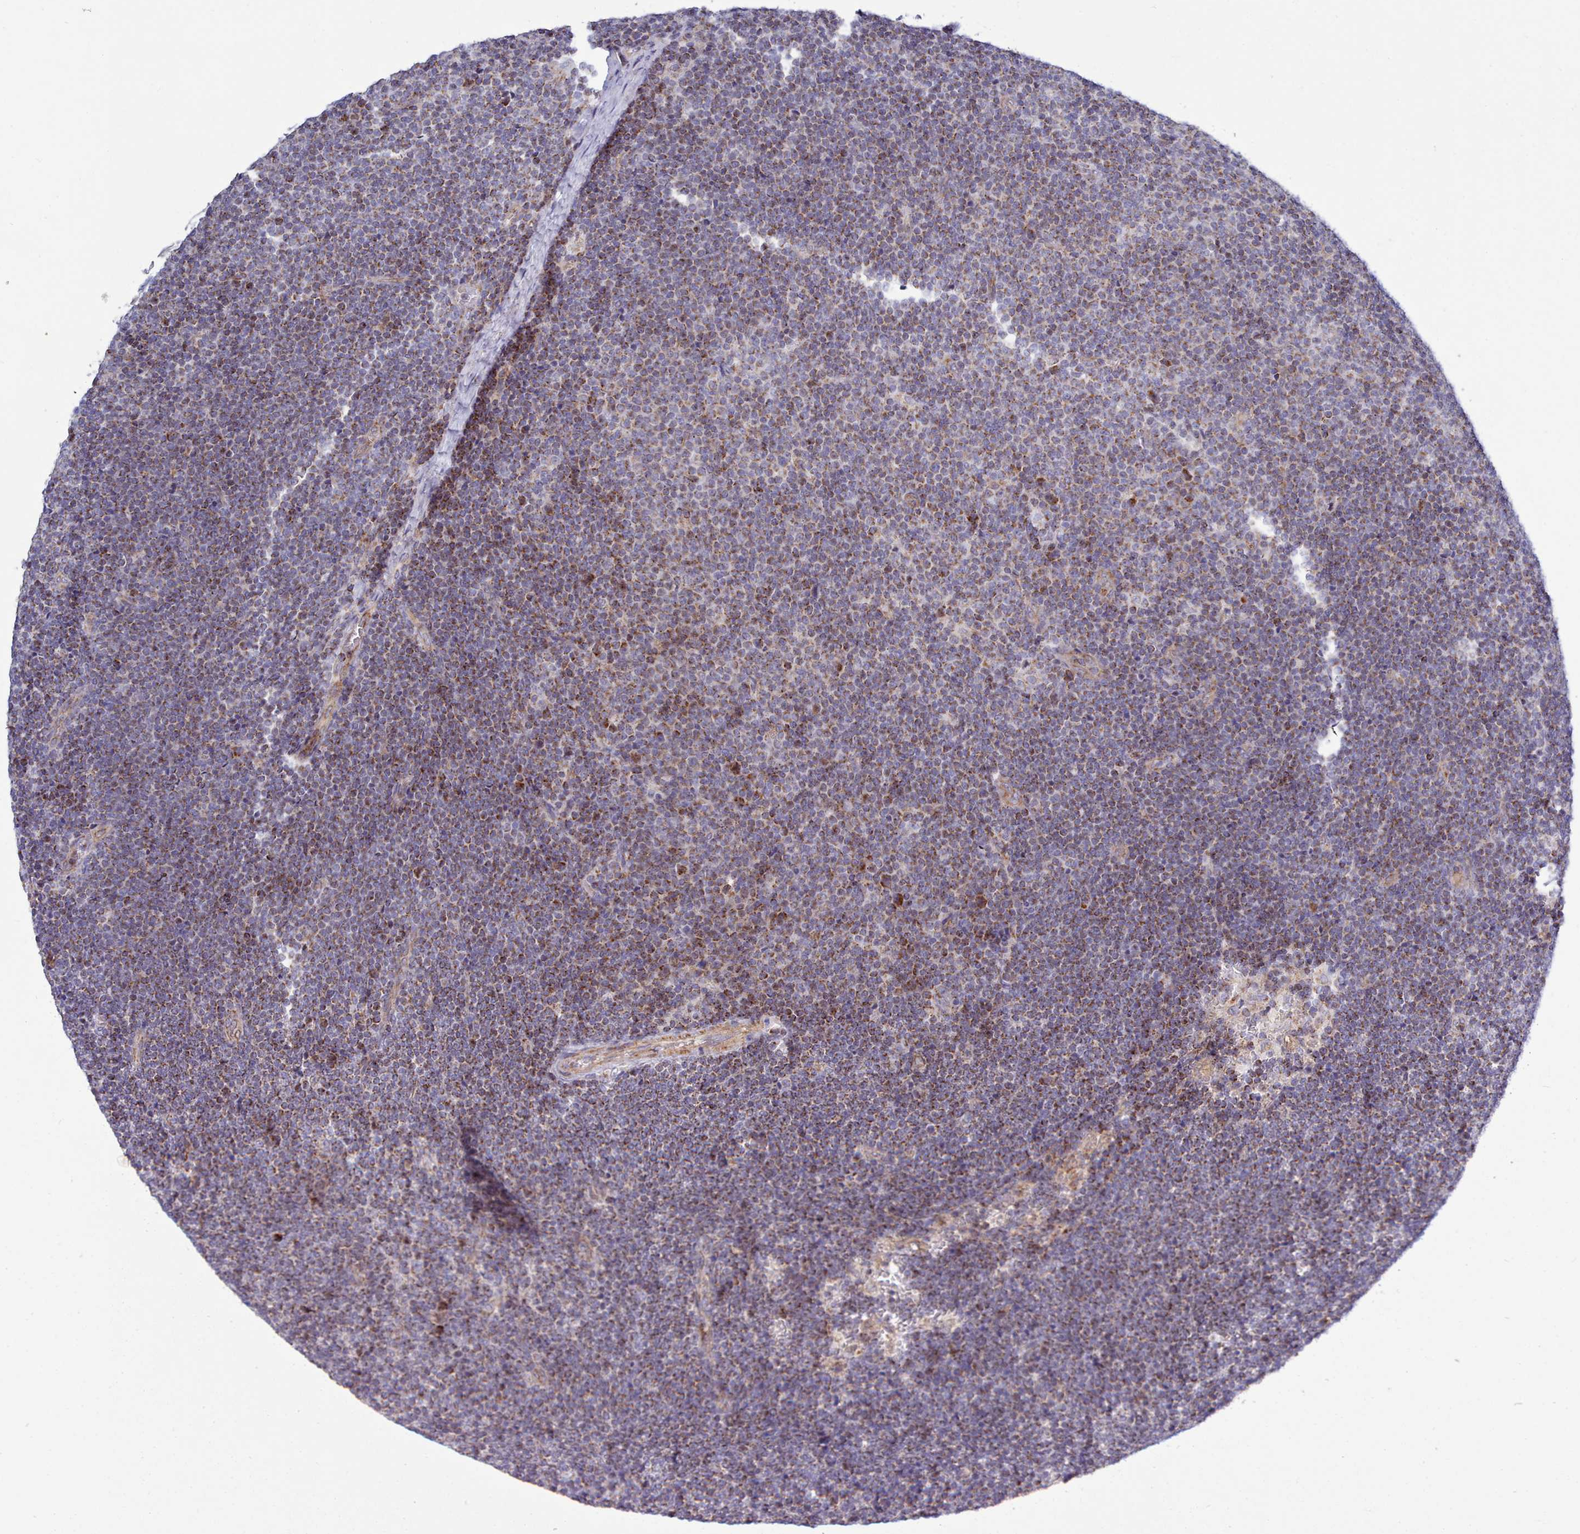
{"staining": {"intensity": "strong", "quantity": "25%-75%", "location": "cytoplasmic/membranous"}, "tissue": "lymphoma", "cell_type": "Tumor cells", "image_type": "cancer", "snomed": [{"axis": "morphology", "description": "Malignant lymphoma, non-Hodgkin's type, Low grade"}, {"axis": "topography", "description": "Lymph node"}], "caption": "Low-grade malignant lymphoma, non-Hodgkin's type stained for a protein exhibits strong cytoplasmic/membranous positivity in tumor cells.", "gene": "MRPL21", "patient": {"sex": "male", "age": 48}}